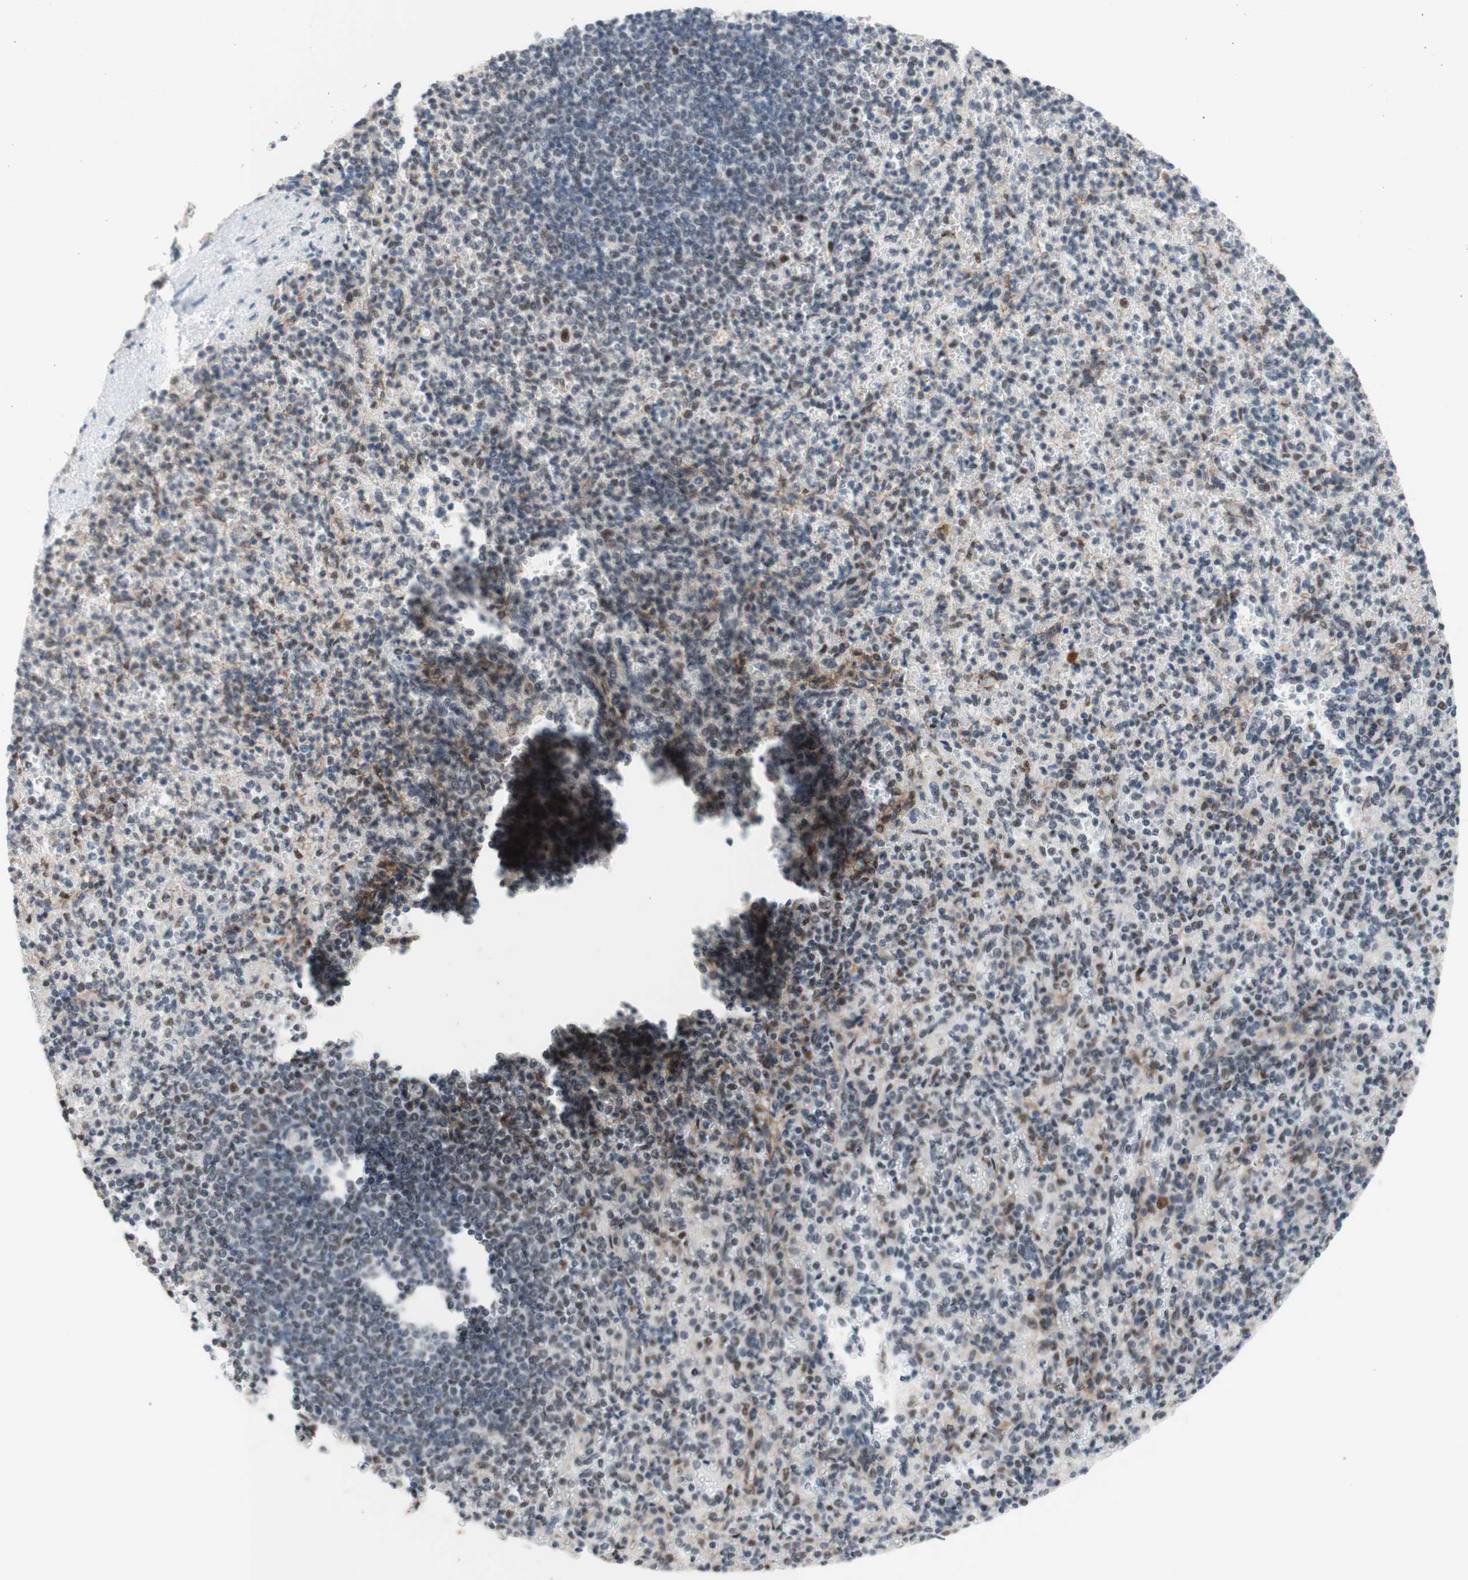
{"staining": {"intensity": "strong", "quantity": "25%-75%", "location": "nuclear"}, "tissue": "spleen", "cell_type": "Cells in red pulp", "image_type": "normal", "snomed": [{"axis": "morphology", "description": "Normal tissue, NOS"}, {"axis": "topography", "description": "Spleen"}], "caption": "Immunohistochemistry (DAB) staining of unremarkable spleen exhibits strong nuclear protein positivity in approximately 25%-75% of cells in red pulp.", "gene": "PRPF19", "patient": {"sex": "female", "age": 74}}